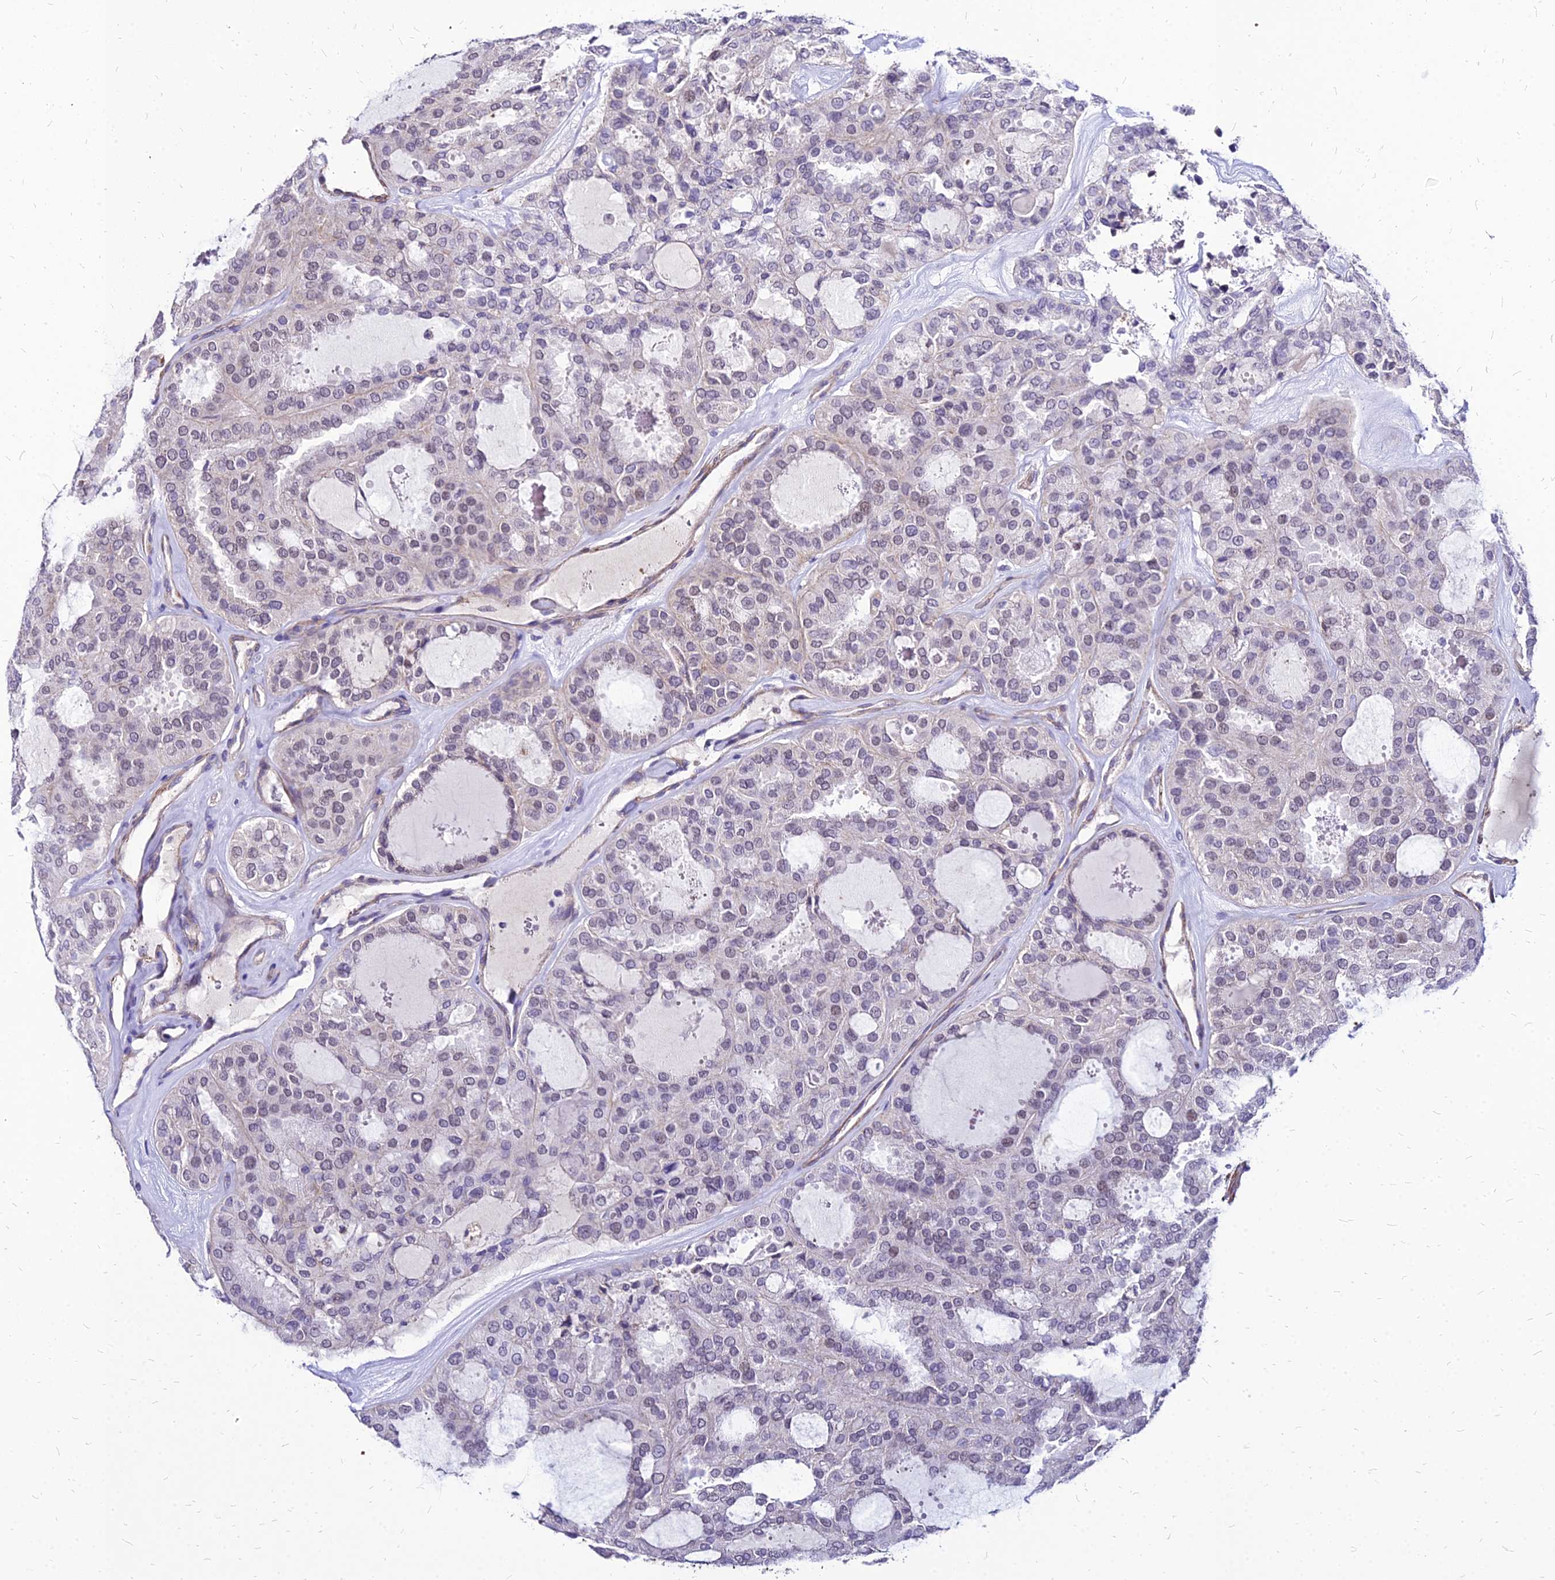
{"staining": {"intensity": "weak", "quantity": "<25%", "location": "nuclear"}, "tissue": "thyroid cancer", "cell_type": "Tumor cells", "image_type": "cancer", "snomed": [{"axis": "morphology", "description": "Follicular adenoma carcinoma, NOS"}, {"axis": "topography", "description": "Thyroid gland"}], "caption": "This is an IHC histopathology image of human thyroid cancer (follicular adenoma carcinoma). There is no positivity in tumor cells.", "gene": "YEATS2", "patient": {"sex": "male", "age": 75}}